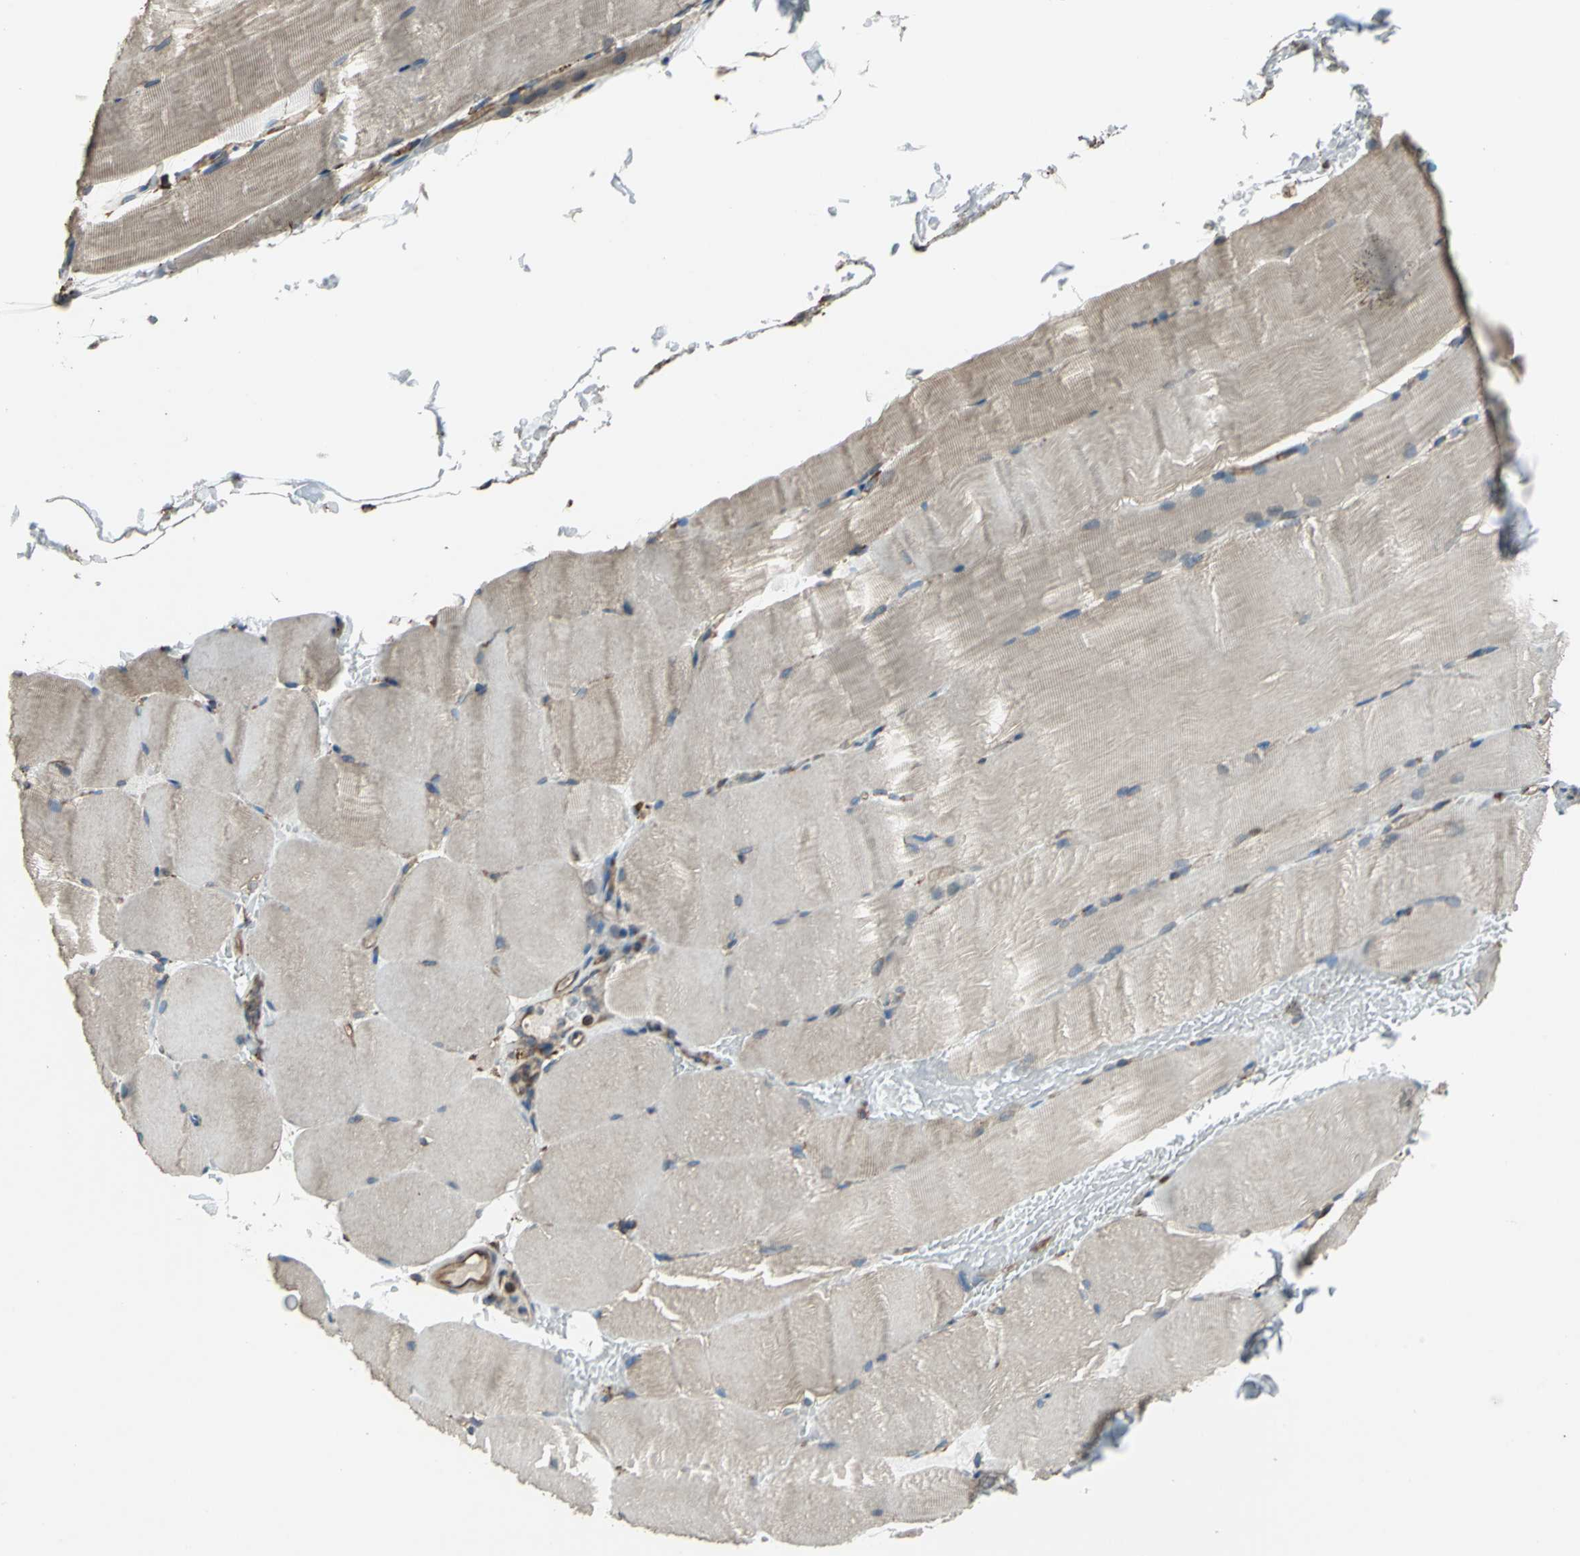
{"staining": {"intensity": "weak", "quantity": ">75%", "location": "cytoplasmic/membranous"}, "tissue": "skeletal muscle", "cell_type": "Myocytes", "image_type": "normal", "snomed": [{"axis": "morphology", "description": "Normal tissue, NOS"}, {"axis": "topography", "description": "Skeletal muscle"}, {"axis": "topography", "description": "Parathyroid gland"}], "caption": "High-magnification brightfield microscopy of normal skeletal muscle stained with DAB (3,3'-diaminobenzidine) (brown) and counterstained with hematoxylin (blue). myocytes exhibit weak cytoplasmic/membranous expression is appreciated in about>75% of cells. (DAB IHC with brightfield microscopy, high magnification).", "gene": "GPANK1", "patient": {"sex": "female", "age": 37}}